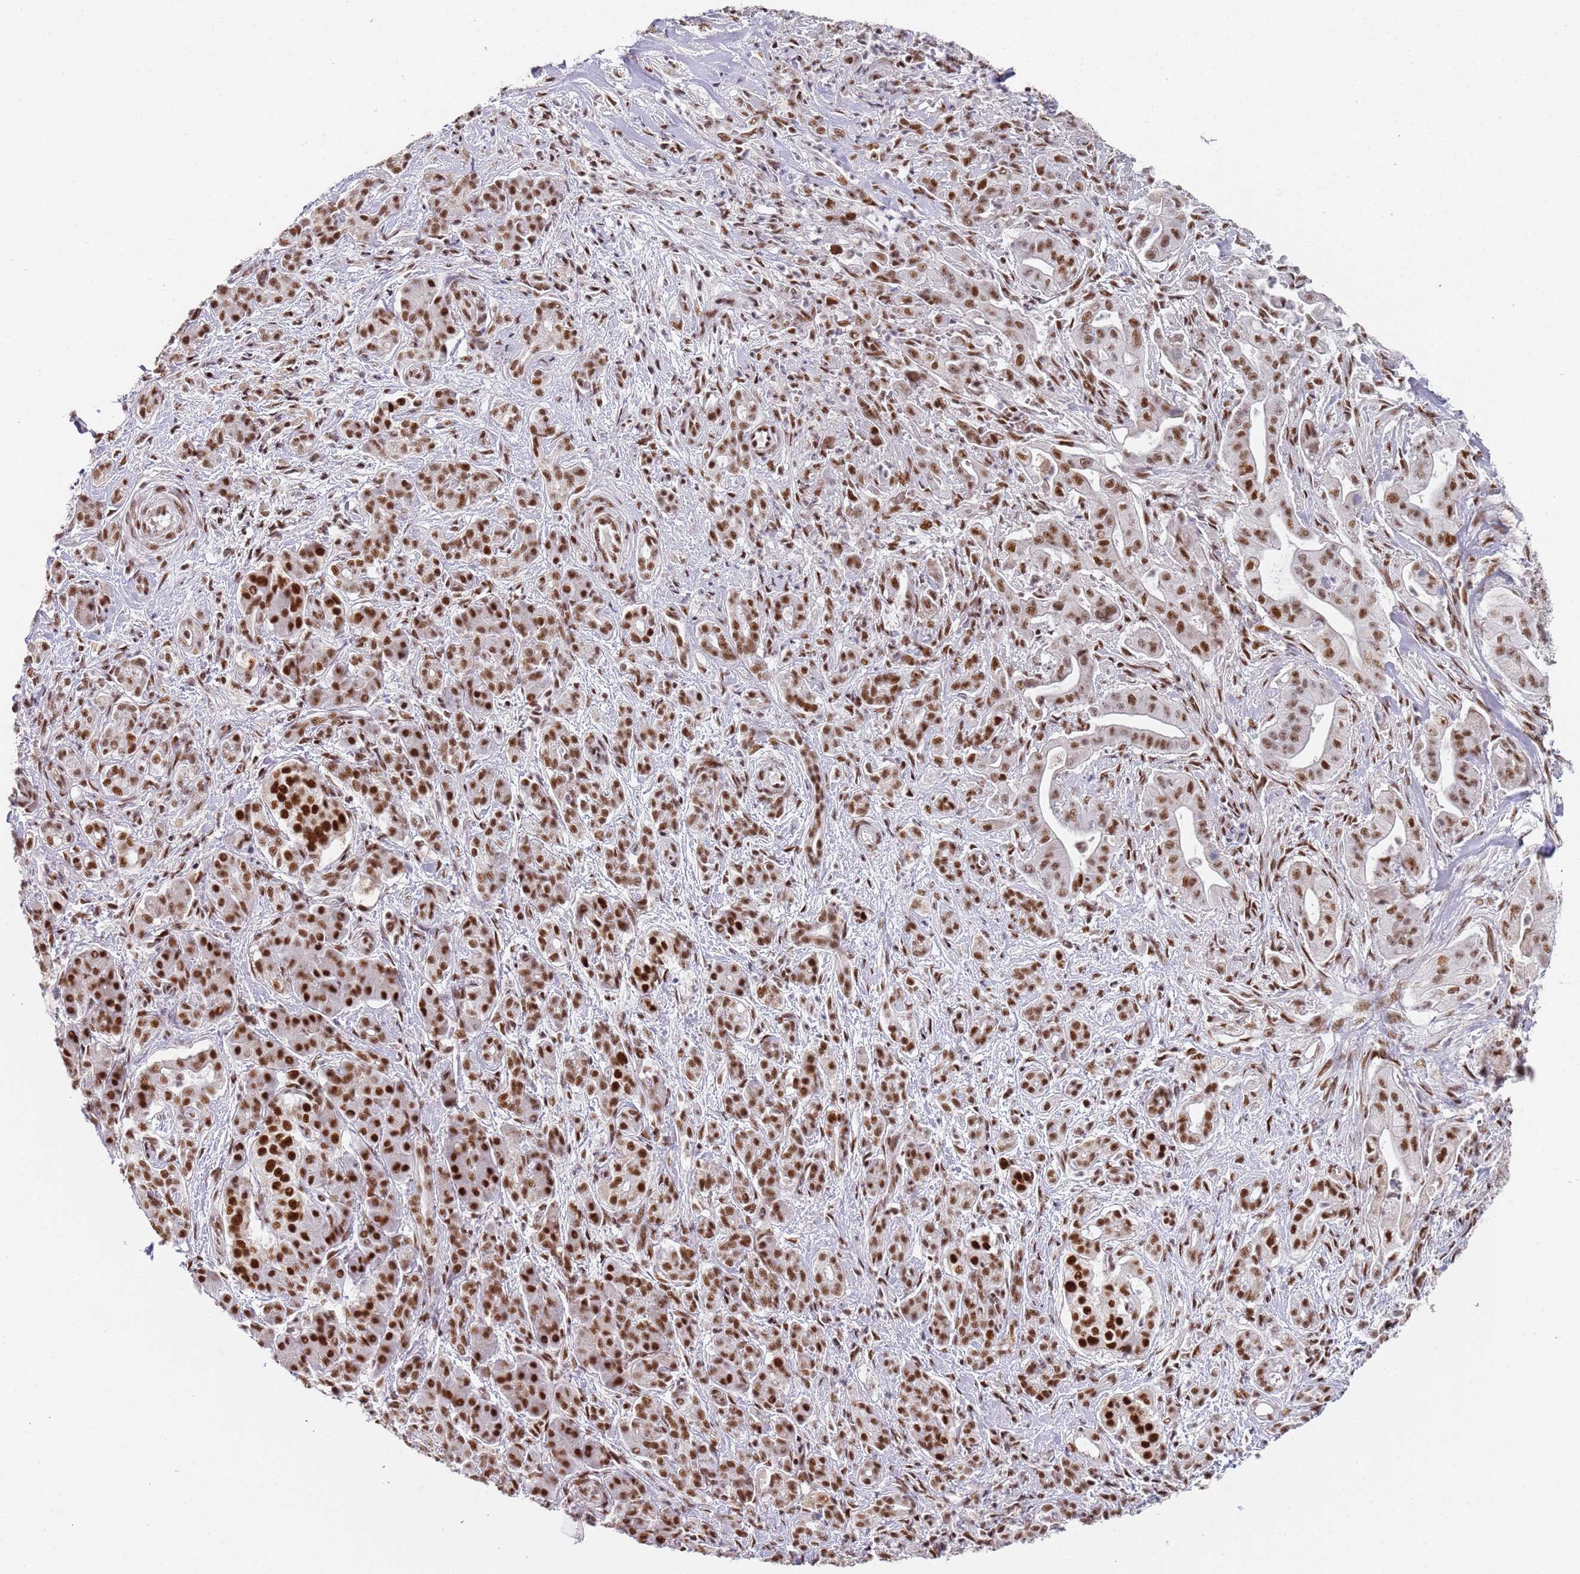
{"staining": {"intensity": "strong", "quantity": ">75%", "location": "nuclear"}, "tissue": "pancreatic cancer", "cell_type": "Tumor cells", "image_type": "cancer", "snomed": [{"axis": "morphology", "description": "Adenocarcinoma, NOS"}, {"axis": "topography", "description": "Pancreas"}], "caption": "Immunohistochemical staining of human pancreatic adenocarcinoma exhibits high levels of strong nuclear protein positivity in approximately >75% of tumor cells. (DAB = brown stain, brightfield microscopy at high magnification).", "gene": "AKAP8L", "patient": {"sex": "male", "age": 57}}